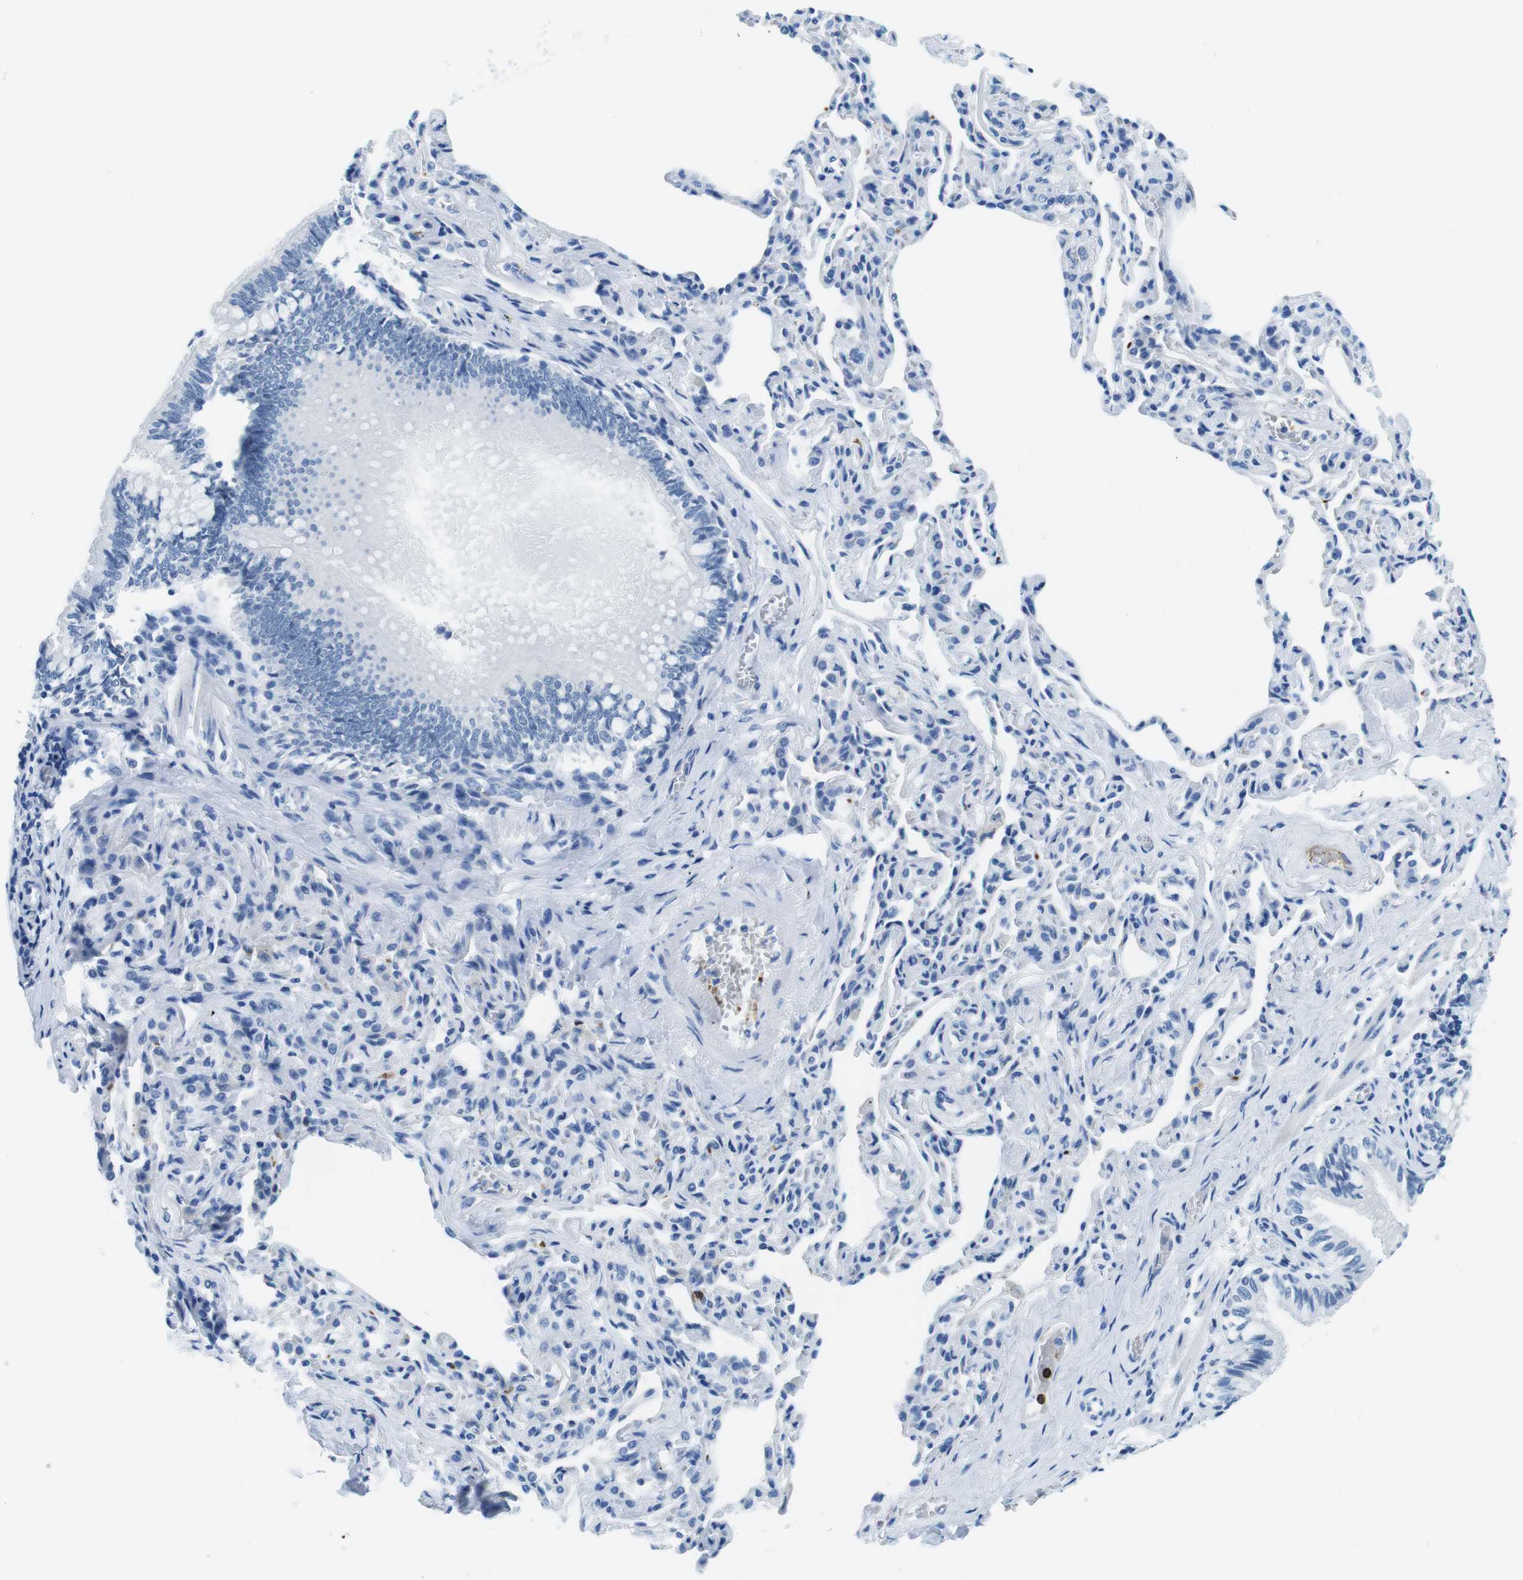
{"staining": {"intensity": "negative", "quantity": "none", "location": "none"}, "tissue": "bronchus", "cell_type": "Respiratory epithelial cells", "image_type": "normal", "snomed": [{"axis": "morphology", "description": "Normal tissue, NOS"}, {"axis": "topography", "description": "Bronchus"}, {"axis": "topography", "description": "Lung"}], "caption": "DAB (3,3'-diaminobenzidine) immunohistochemical staining of benign human bronchus reveals no significant staining in respiratory epithelial cells. (DAB IHC visualized using brightfield microscopy, high magnification).", "gene": "TFAP2C", "patient": {"sex": "male", "age": 64}}